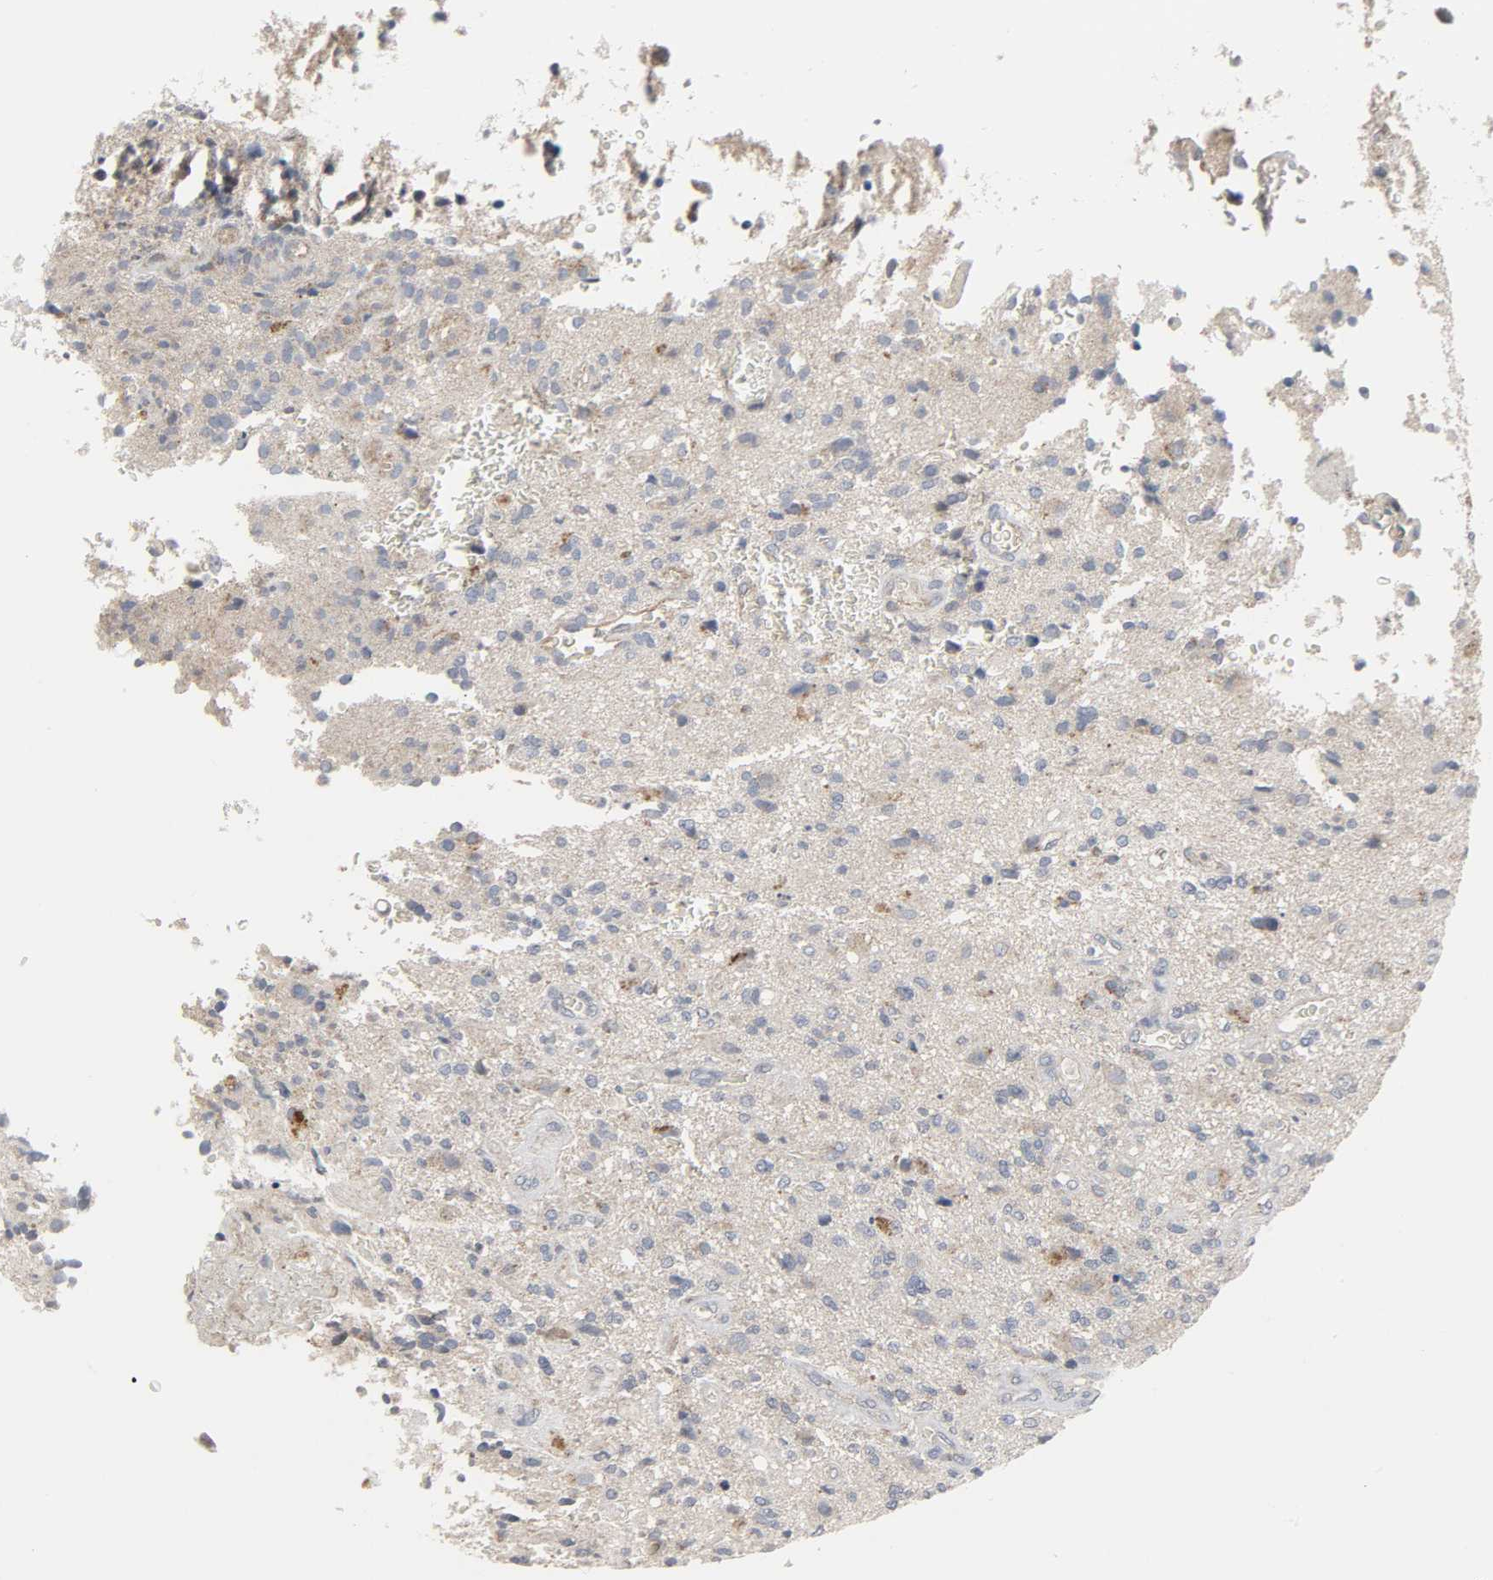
{"staining": {"intensity": "moderate", "quantity": "<25%", "location": "cytoplasmic/membranous"}, "tissue": "glioma", "cell_type": "Tumor cells", "image_type": "cancer", "snomed": [{"axis": "morphology", "description": "Normal tissue, NOS"}, {"axis": "morphology", "description": "Glioma, malignant, High grade"}, {"axis": "topography", "description": "Cerebral cortex"}], "caption": "Tumor cells reveal low levels of moderate cytoplasmic/membranous expression in about <25% of cells in human high-grade glioma (malignant).", "gene": "CLIP1", "patient": {"sex": "male", "age": 75}}